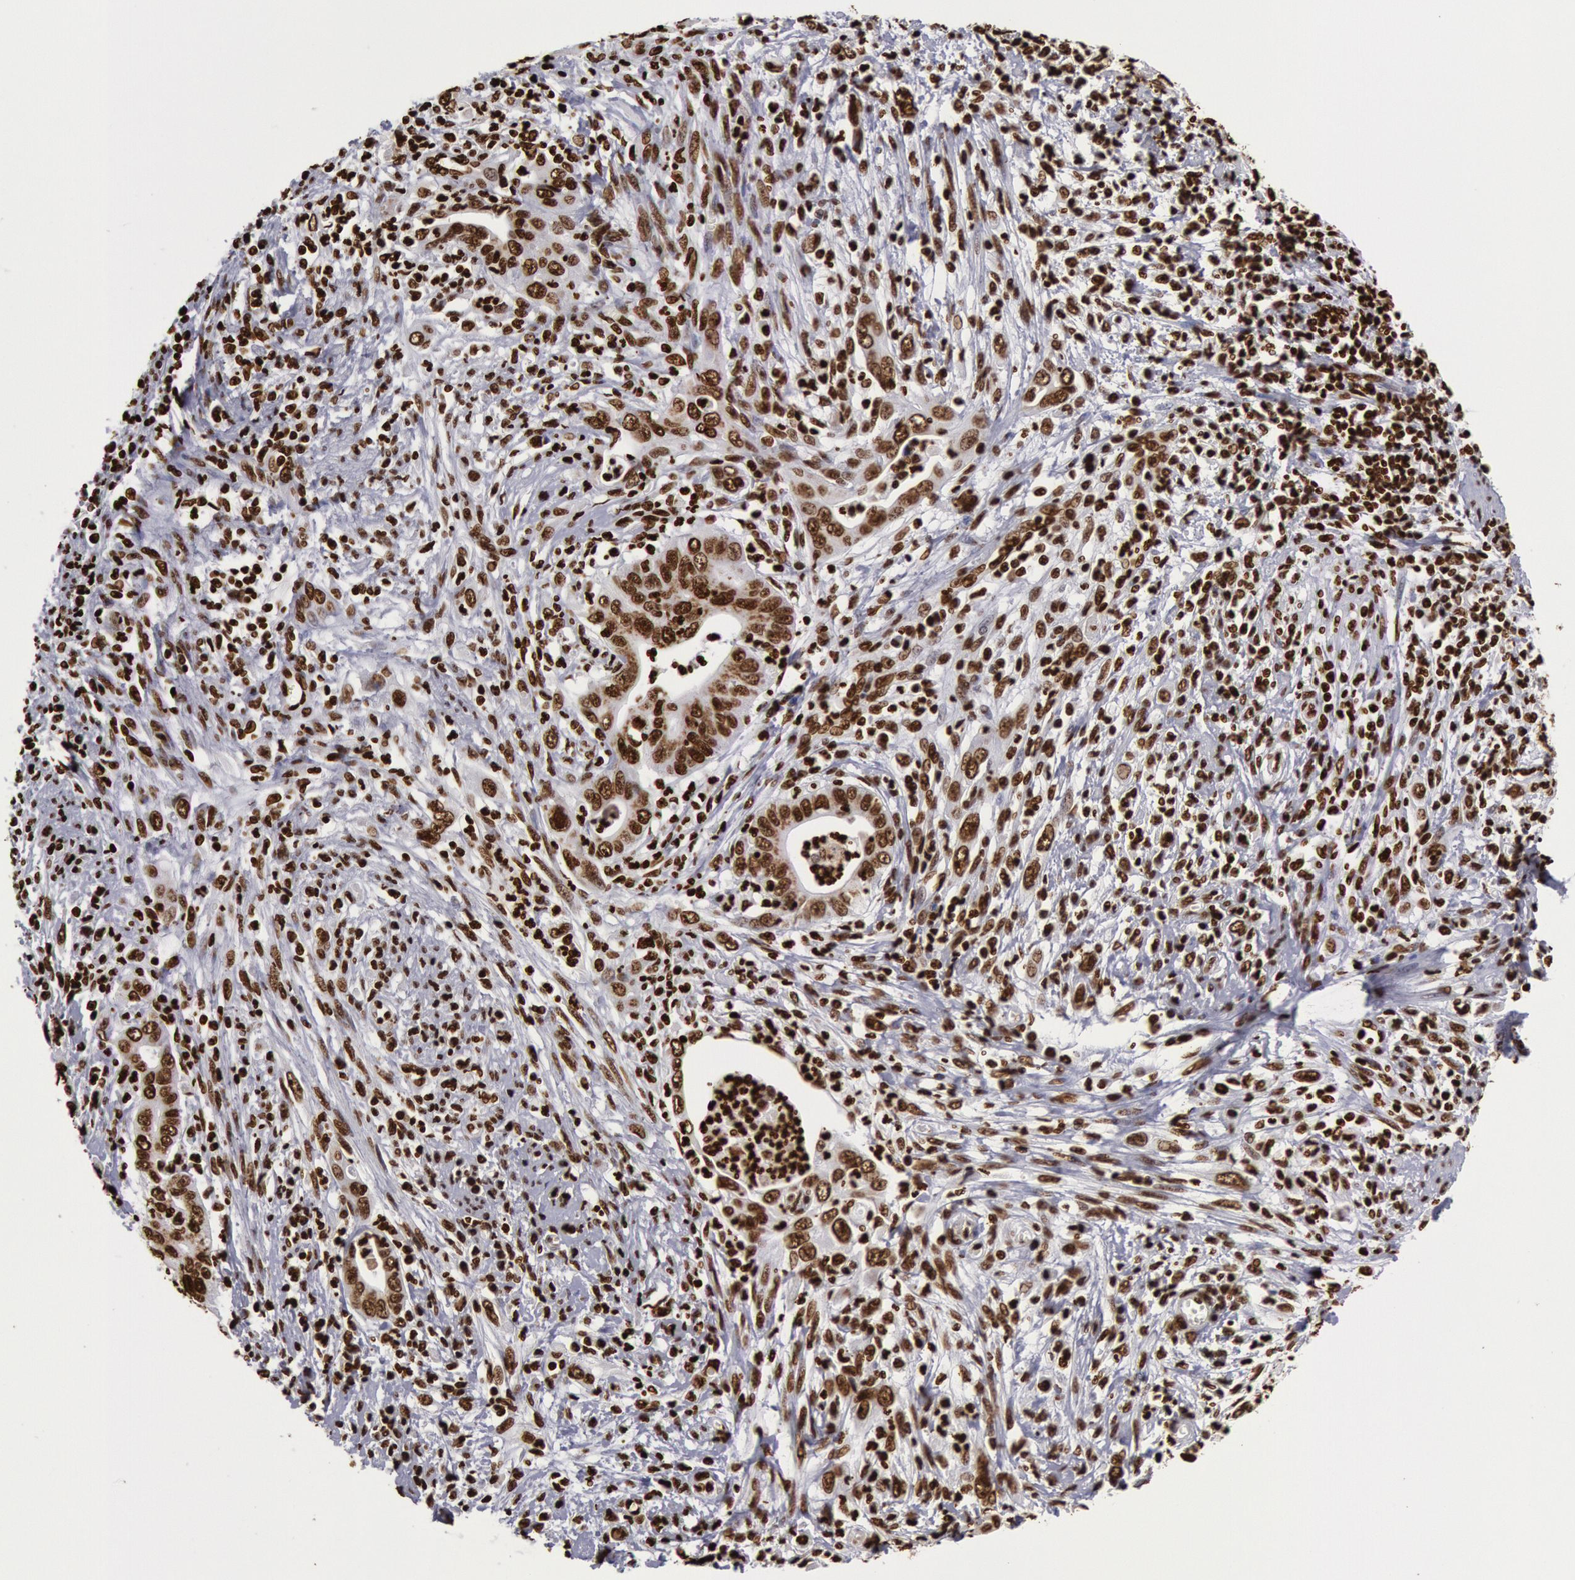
{"staining": {"intensity": "strong", "quantity": ">75%", "location": "nuclear"}, "tissue": "cervical cancer", "cell_type": "Tumor cells", "image_type": "cancer", "snomed": [{"axis": "morphology", "description": "Normal tissue, NOS"}, {"axis": "morphology", "description": "Adenocarcinoma, NOS"}, {"axis": "topography", "description": "Cervix"}], "caption": "Protein staining demonstrates strong nuclear staining in about >75% of tumor cells in adenocarcinoma (cervical).", "gene": "H3-4", "patient": {"sex": "female", "age": 34}}